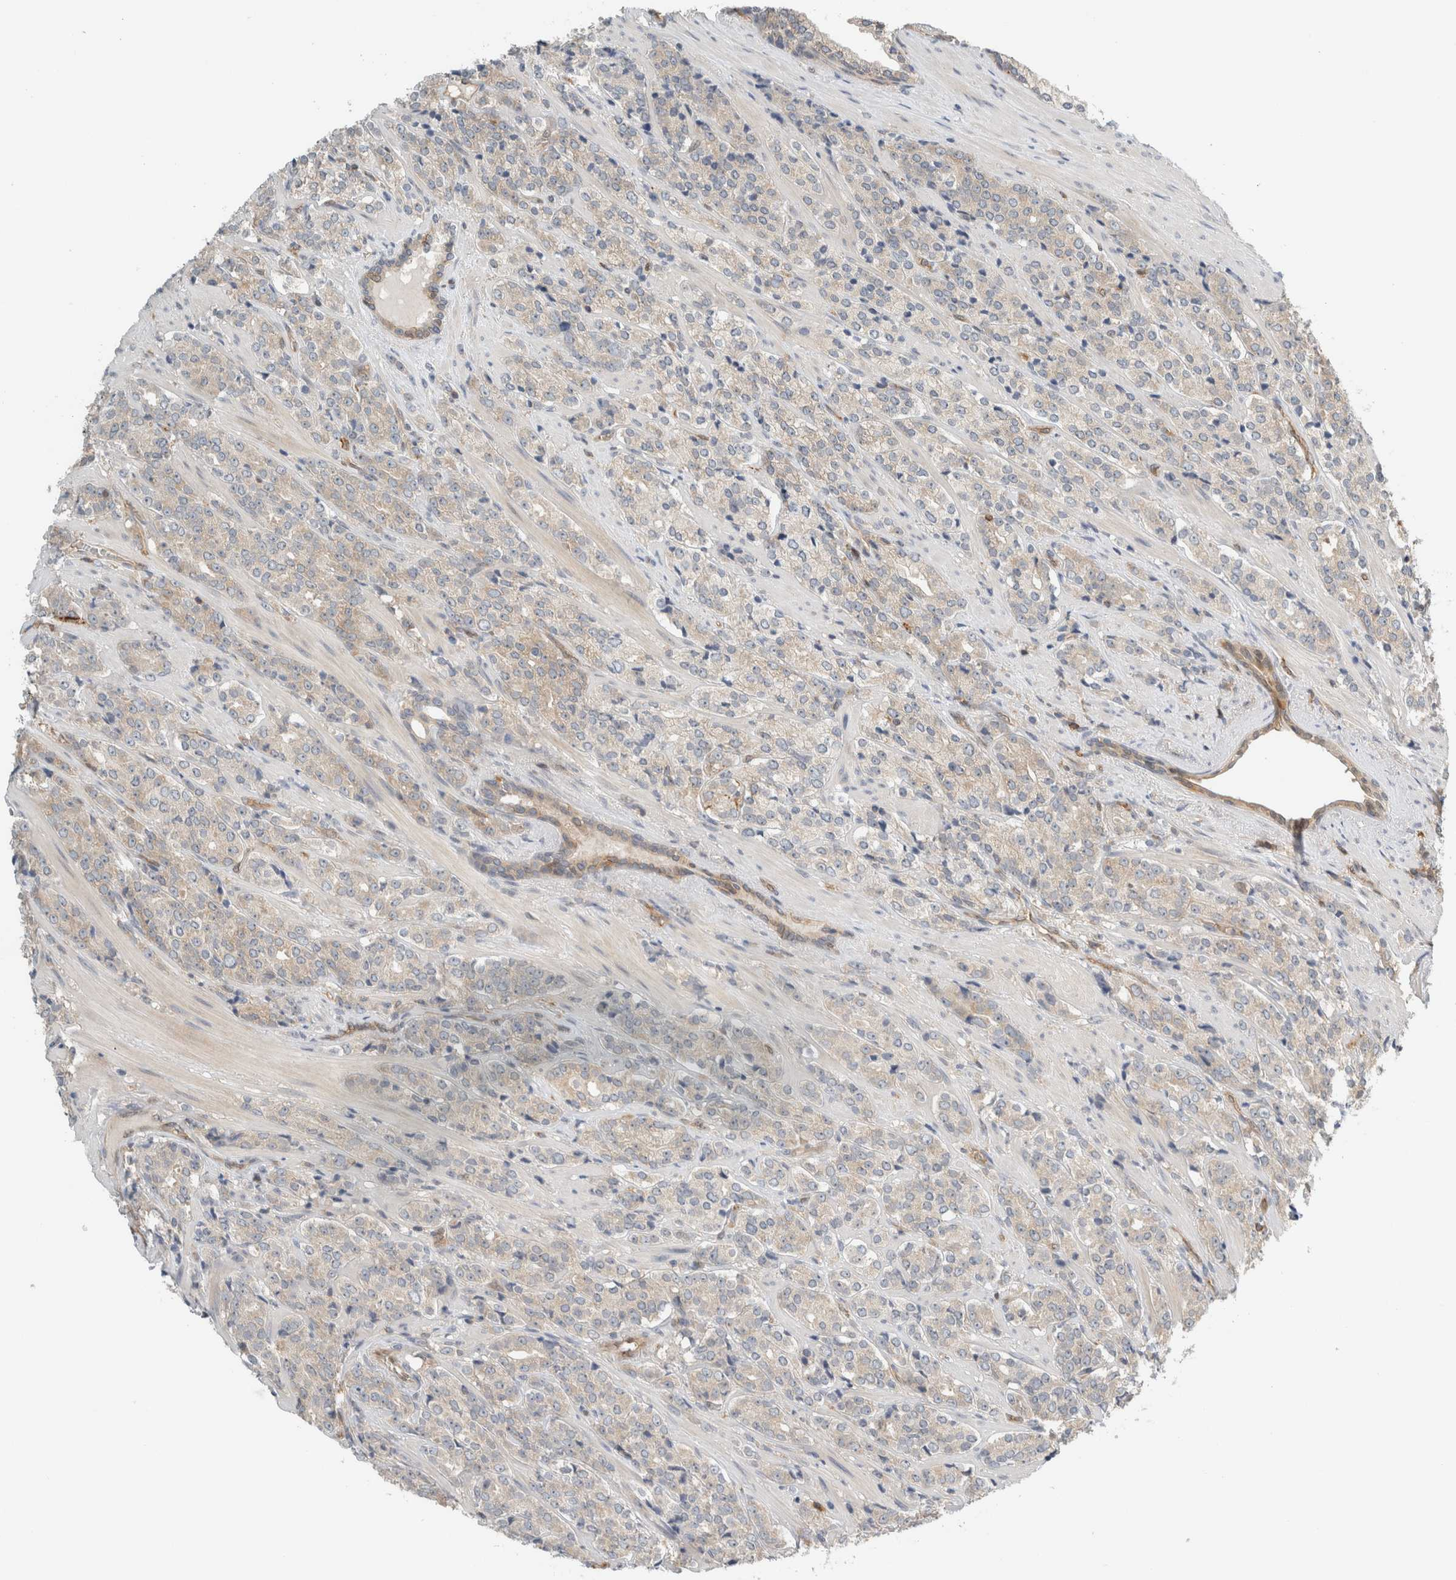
{"staining": {"intensity": "negative", "quantity": "none", "location": "none"}, "tissue": "prostate cancer", "cell_type": "Tumor cells", "image_type": "cancer", "snomed": [{"axis": "morphology", "description": "Adenocarcinoma, High grade"}, {"axis": "topography", "description": "Prostate"}], "caption": "This is a histopathology image of IHC staining of prostate adenocarcinoma (high-grade), which shows no staining in tumor cells.", "gene": "PFDN4", "patient": {"sex": "male", "age": 71}}